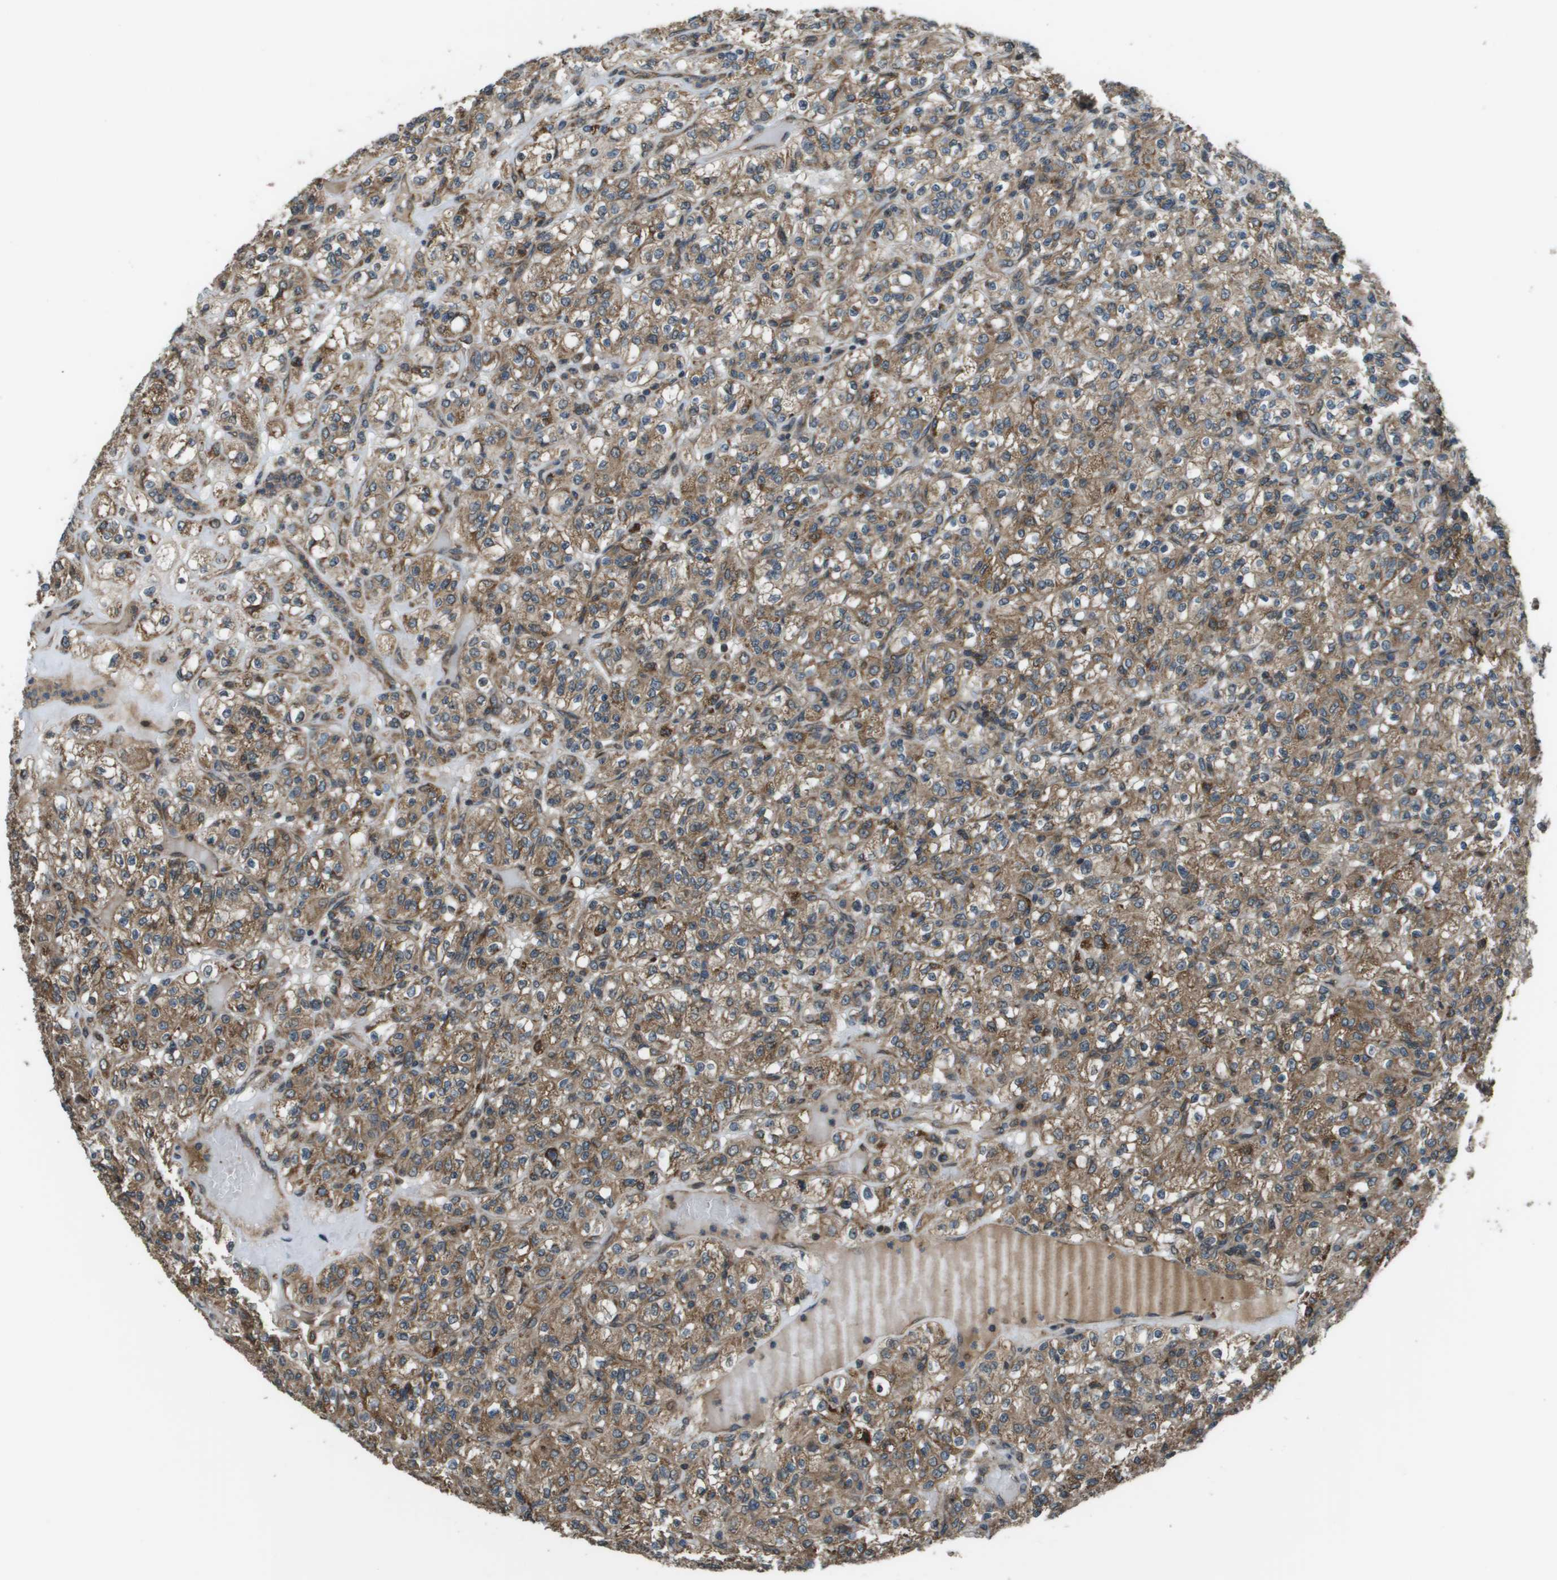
{"staining": {"intensity": "moderate", "quantity": ">75%", "location": "cytoplasmic/membranous"}, "tissue": "renal cancer", "cell_type": "Tumor cells", "image_type": "cancer", "snomed": [{"axis": "morphology", "description": "Normal tissue, NOS"}, {"axis": "morphology", "description": "Adenocarcinoma, NOS"}, {"axis": "topography", "description": "Kidney"}], "caption": "Protein analysis of adenocarcinoma (renal) tissue demonstrates moderate cytoplasmic/membranous staining in about >75% of tumor cells.", "gene": "PLPBP", "patient": {"sex": "female", "age": 72}}